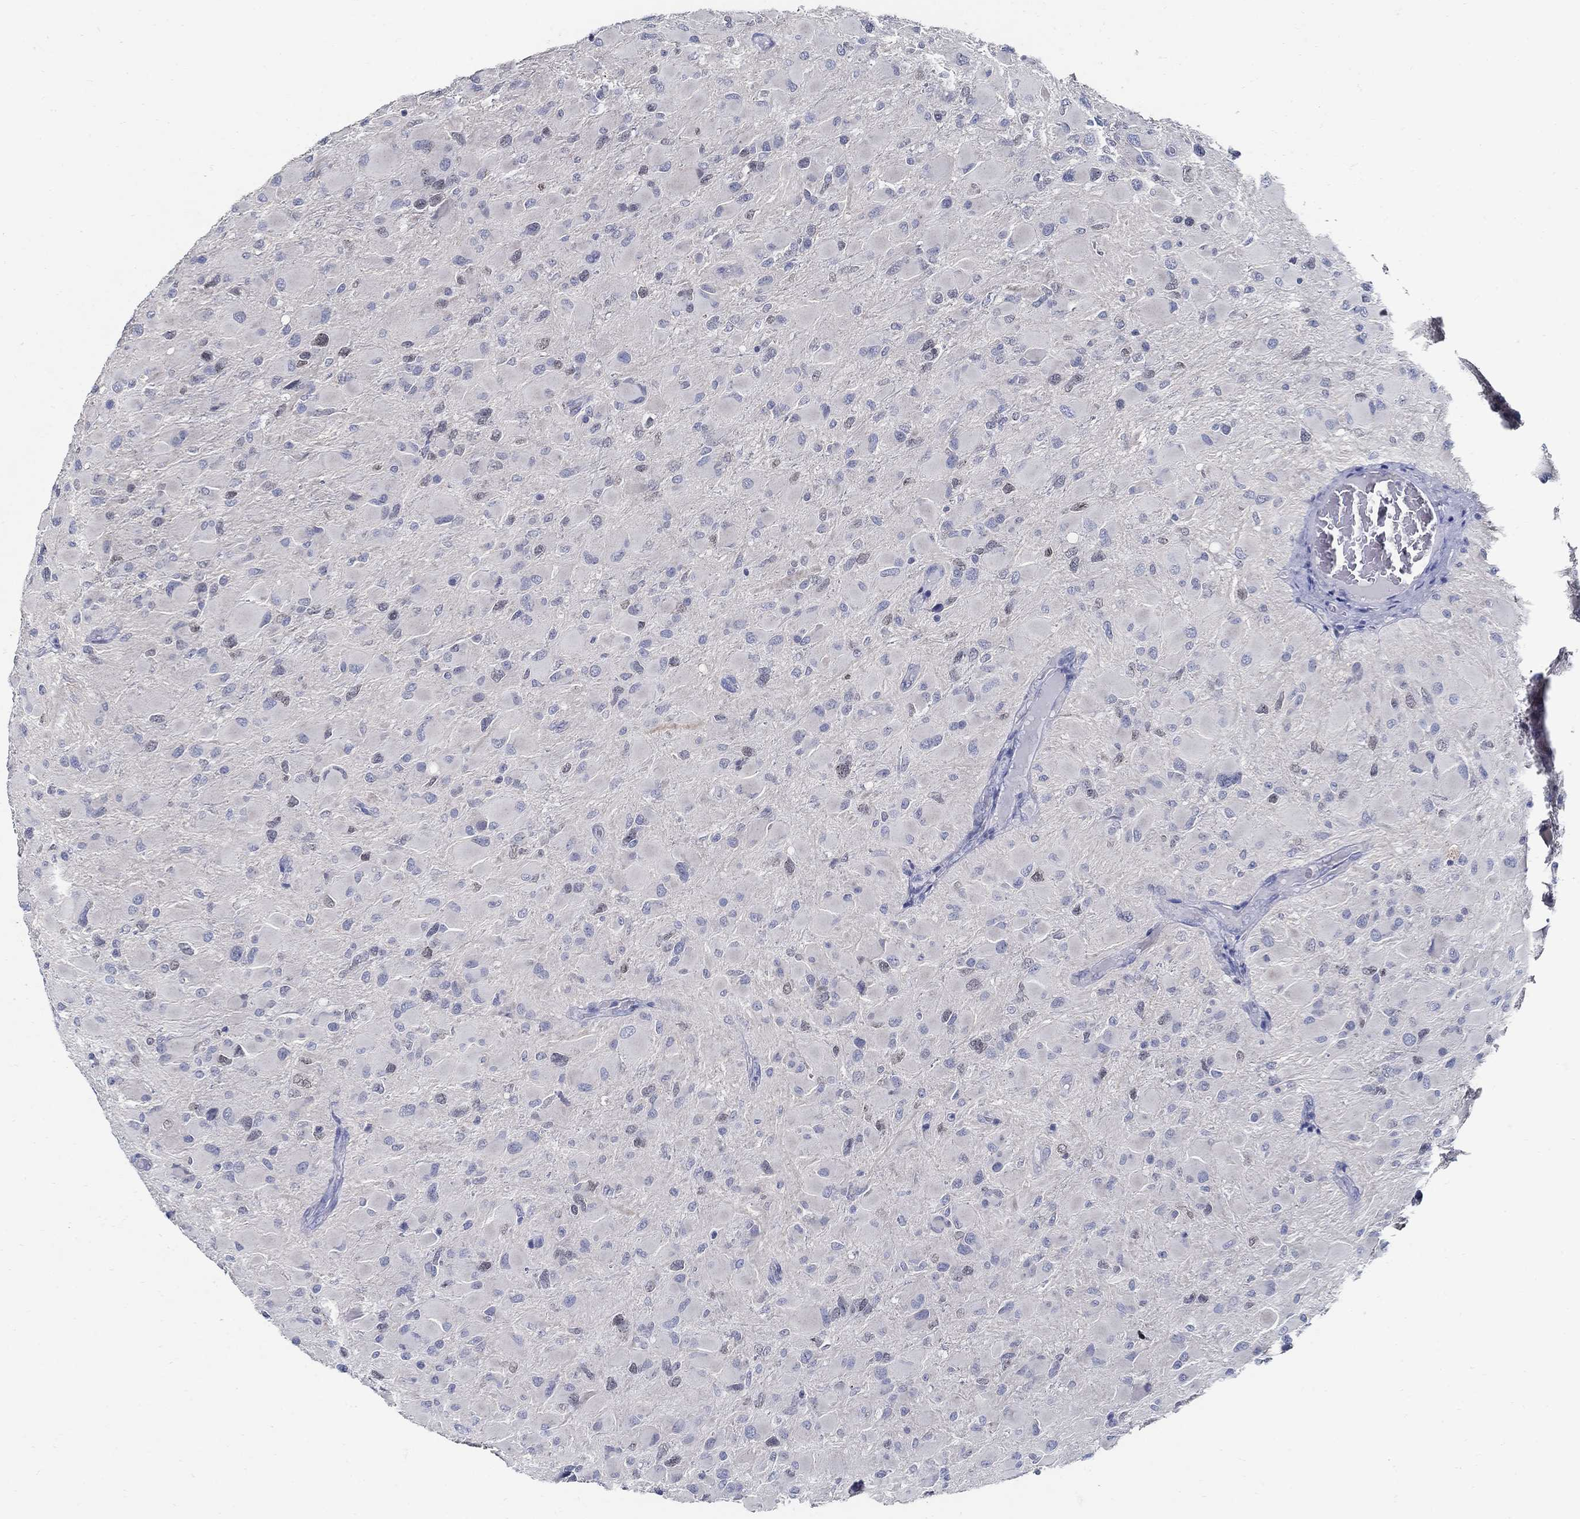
{"staining": {"intensity": "negative", "quantity": "none", "location": "none"}, "tissue": "glioma", "cell_type": "Tumor cells", "image_type": "cancer", "snomed": [{"axis": "morphology", "description": "Glioma, malignant, High grade"}, {"axis": "topography", "description": "Cerebral cortex"}], "caption": "High power microscopy image of an immunohistochemistry (IHC) histopathology image of high-grade glioma (malignant), revealing no significant expression in tumor cells.", "gene": "USP29", "patient": {"sex": "female", "age": 36}}